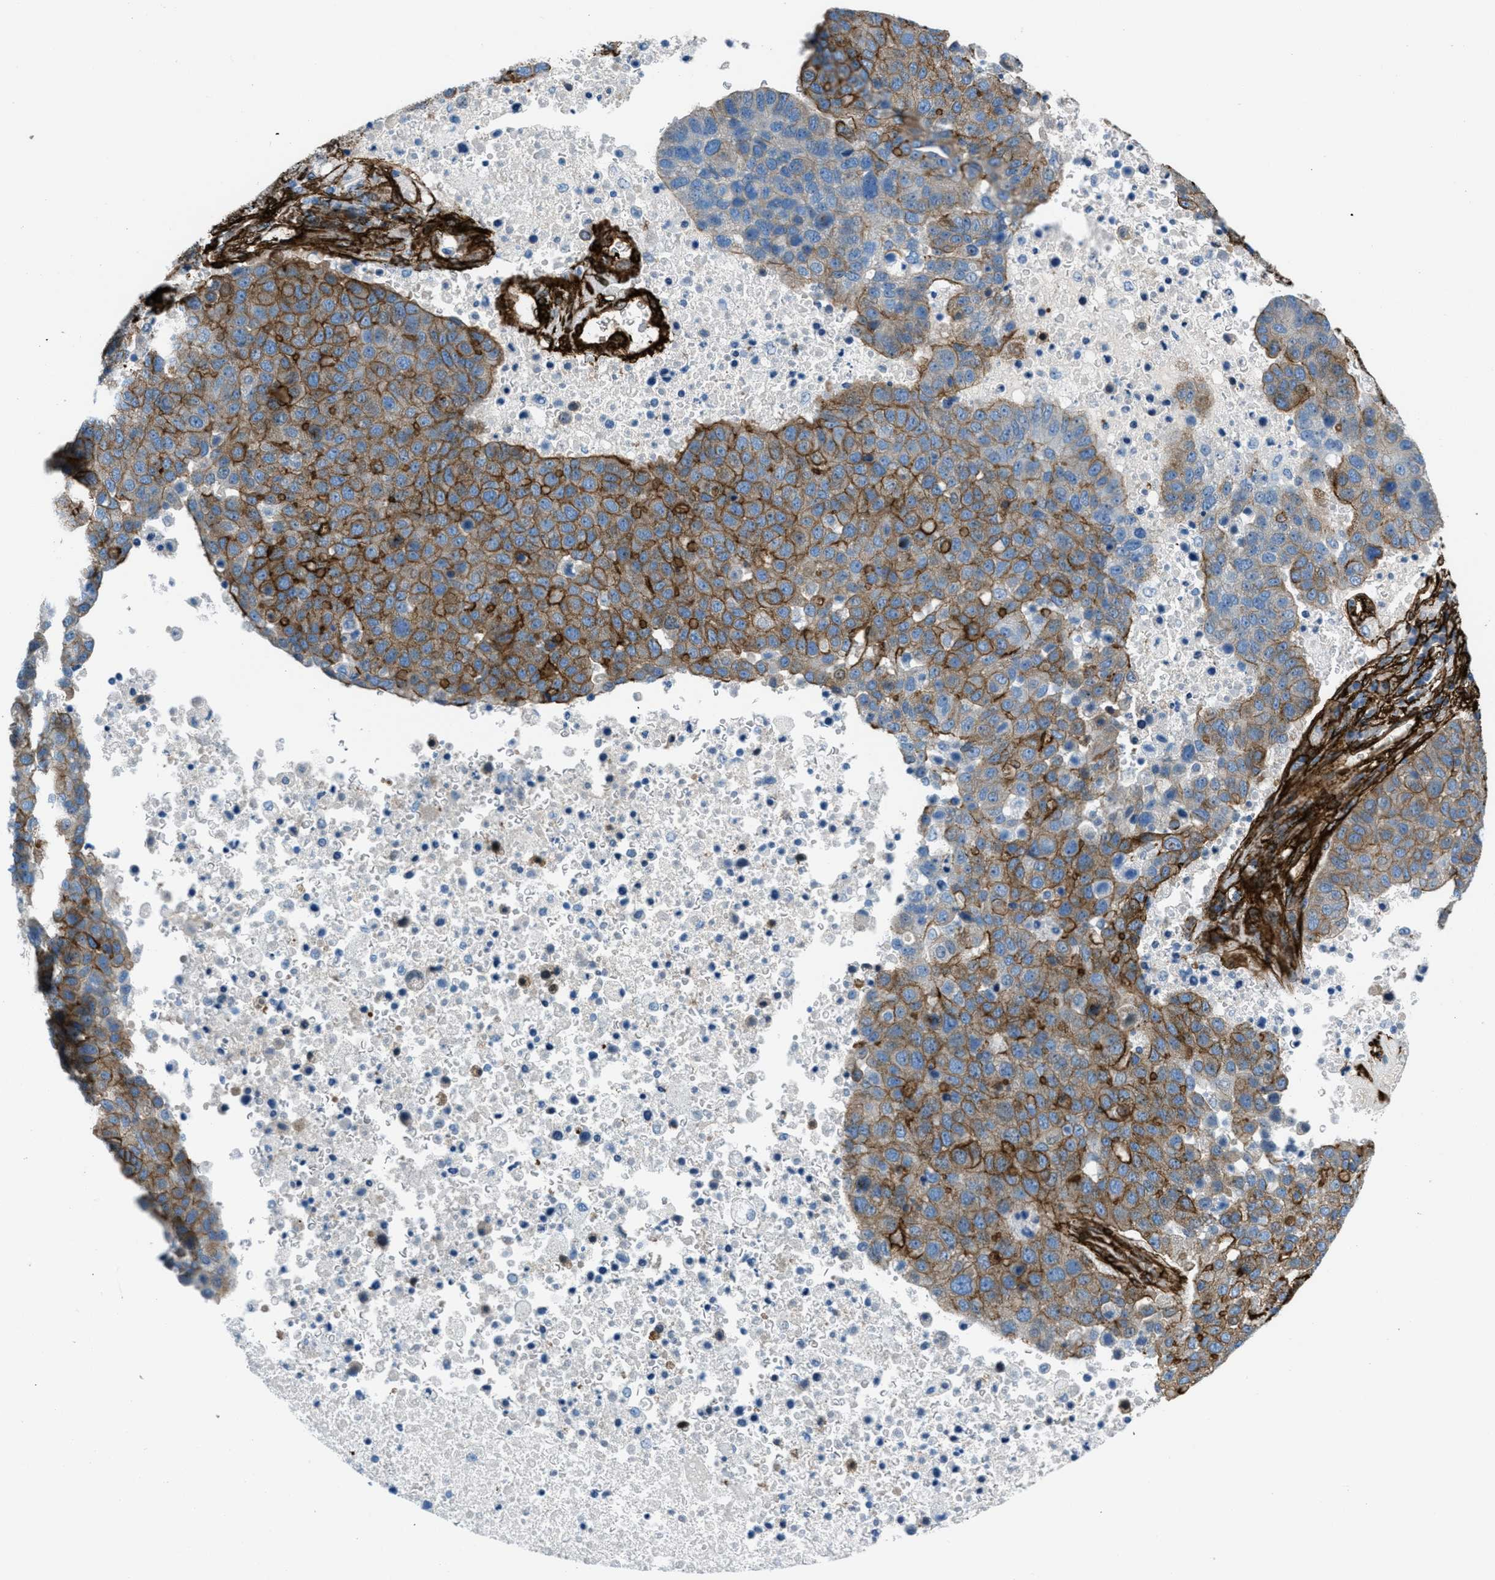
{"staining": {"intensity": "moderate", "quantity": ">75%", "location": "cytoplasmic/membranous"}, "tissue": "pancreatic cancer", "cell_type": "Tumor cells", "image_type": "cancer", "snomed": [{"axis": "morphology", "description": "Adenocarcinoma, NOS"}, {"axis": "topography", "description": "Pancreas"}], "caption": "Pancreatic adenocarcinoma was stained to show a protein in brown. There is medium levels of moderate cytoplasmic/membranous positivity in about >75% of tumor cells.", "gene": "CALD1", "patient": {"sex": "female", "age": 61}}